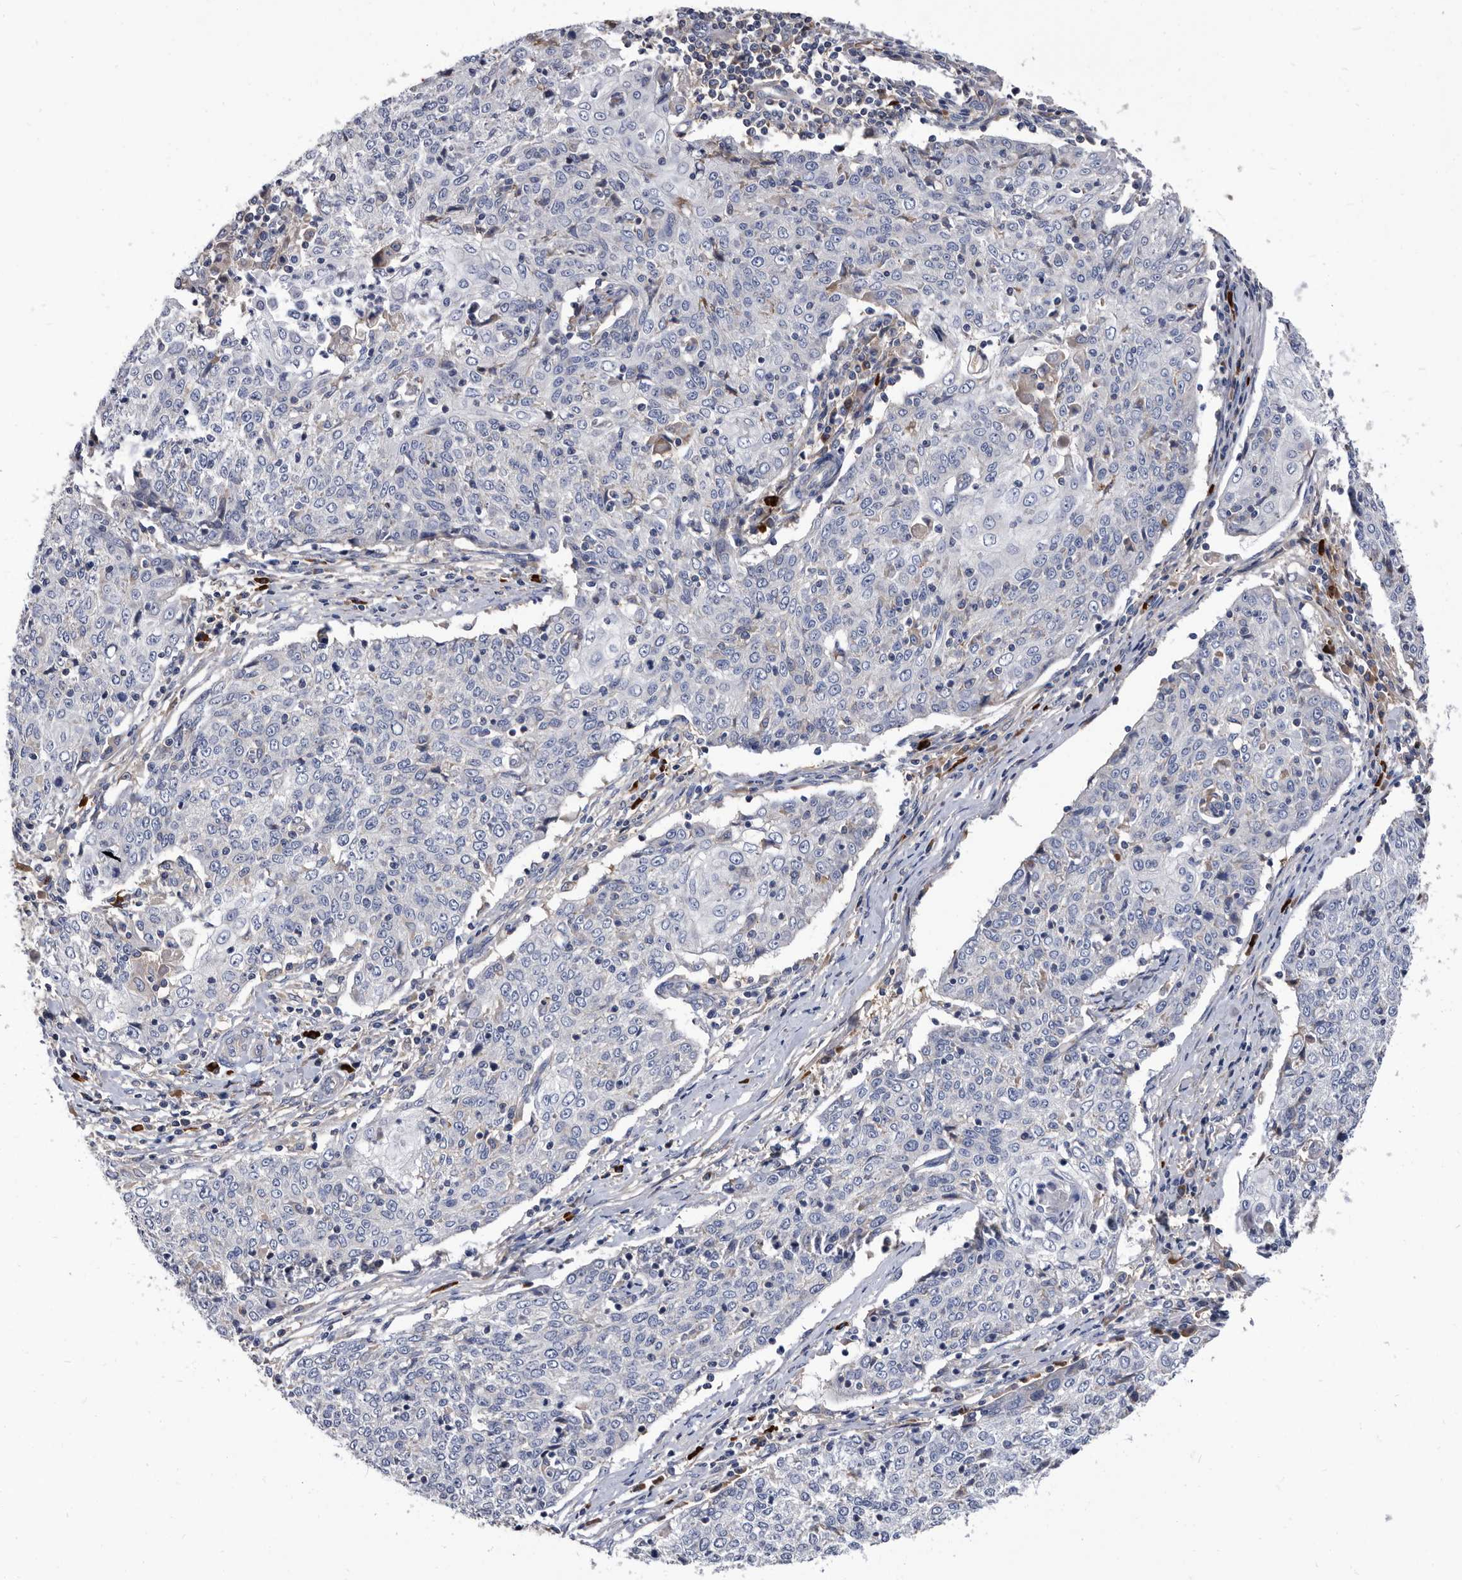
{"staining": {"intensity": "negative", "quantity": "none", "location": "none"}, "tissue": "cervical cancer", "cell_type": "Tumor cells", "image_type": "cancer", "snomed": [{"axis": "morphology", "description": "Squamous cell carcinoma, NOS"}, {"axis": "topography", "description": "Cervix"}], "caption": "Tumor cells are negative for brown protein staining in squamous cell carcinoma (cervical).", "gene": "DTNBP1", "patient": {"sex": "female", "age": 48}}